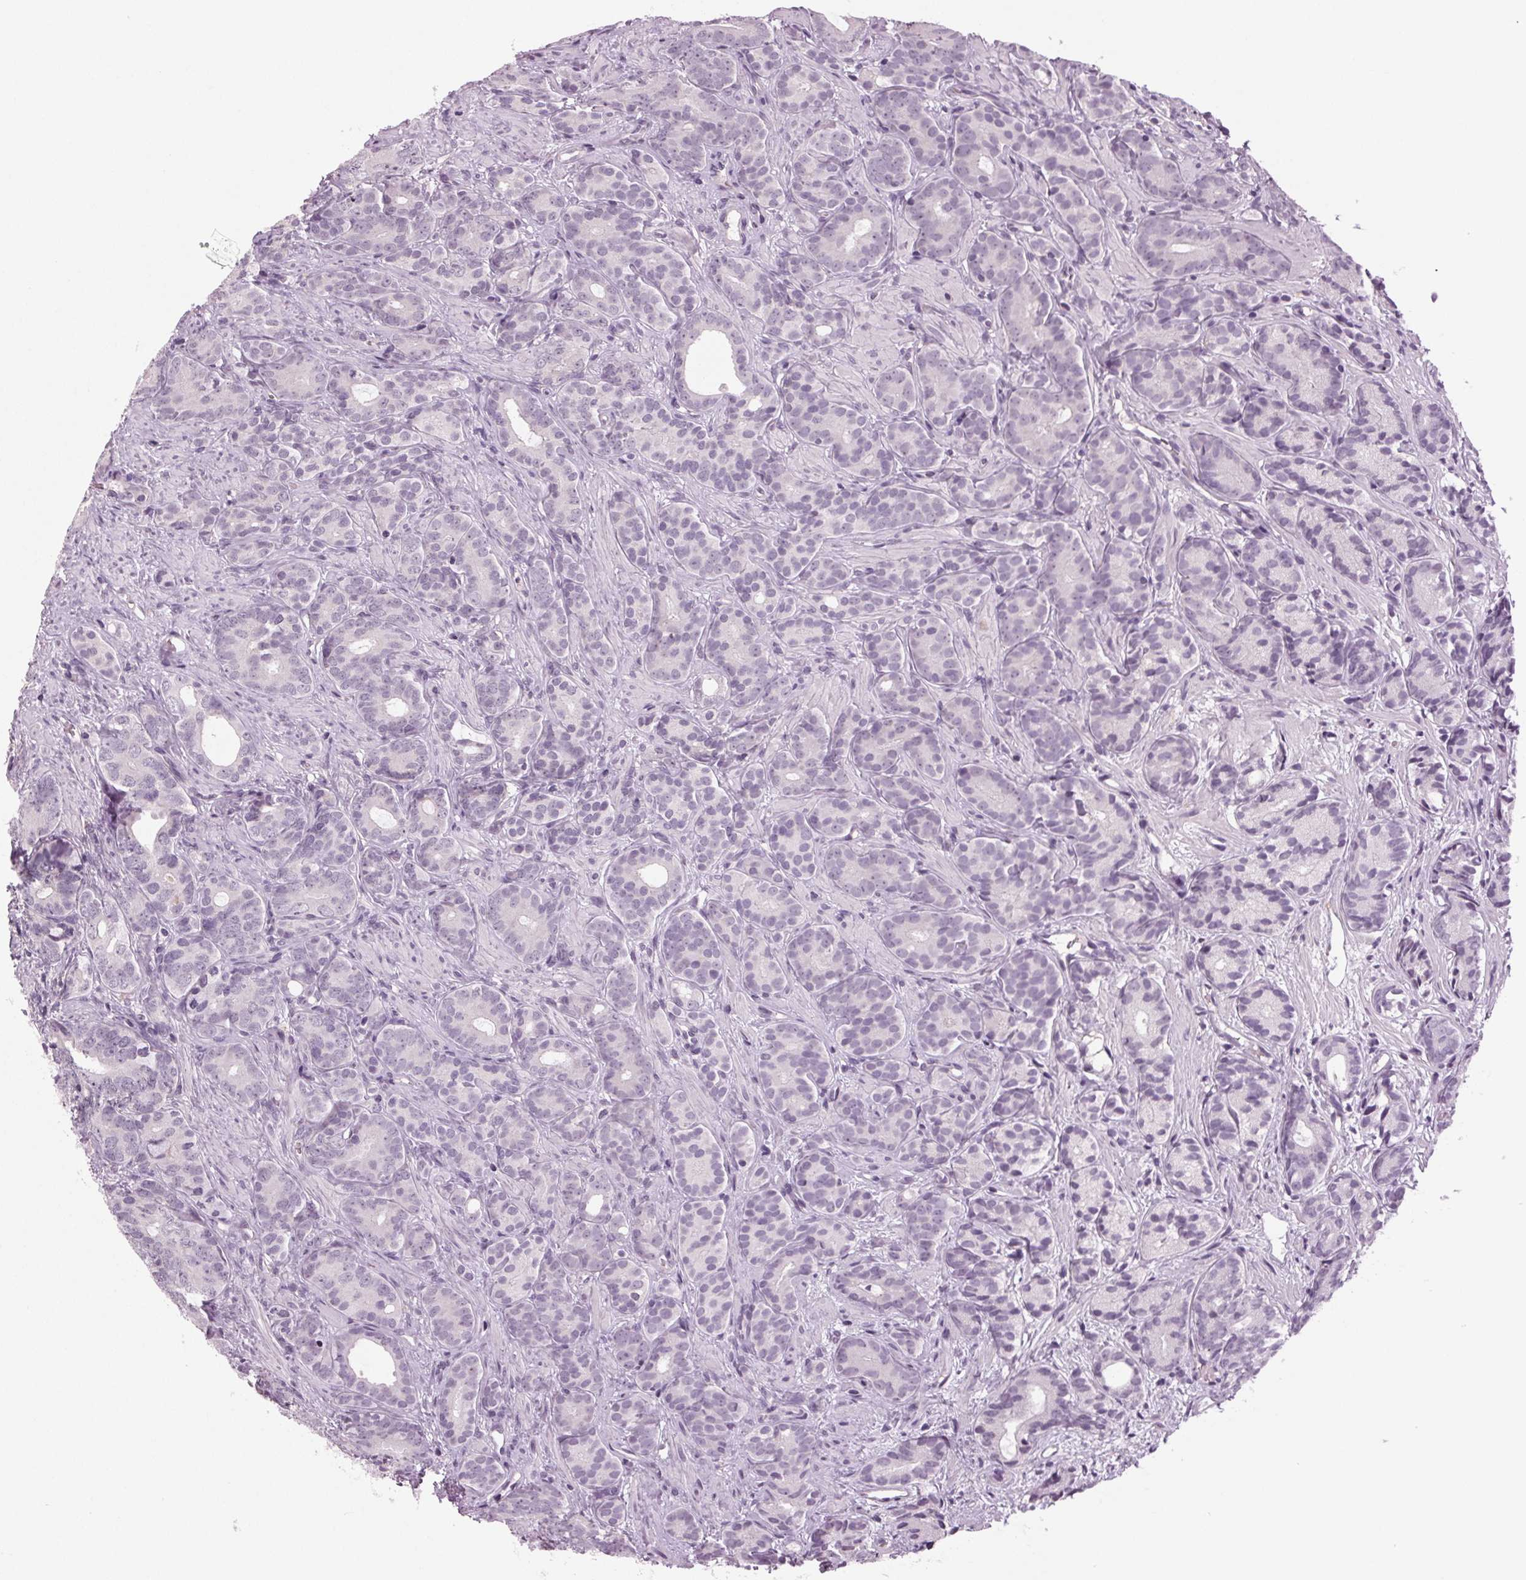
{"staining": {"intensity": "negative", "quantity": "none", "location": "none"}, "tissue": "prostate cancer", "cell_type": "Tumor cells", "image_type": "cancer", "snomed": [{"axis": "morphology", "description": "Adenocarcinoma, High grade"}, {"axis": "topography", "description": "Prostate"}], "caption": "The immunohistochemistry (IHC) histopathology image has no significant staining in tumor cells of prostate cancer tissue.", "gene": "DNAH12", "patient": {"sex": "male", "age": 84}}